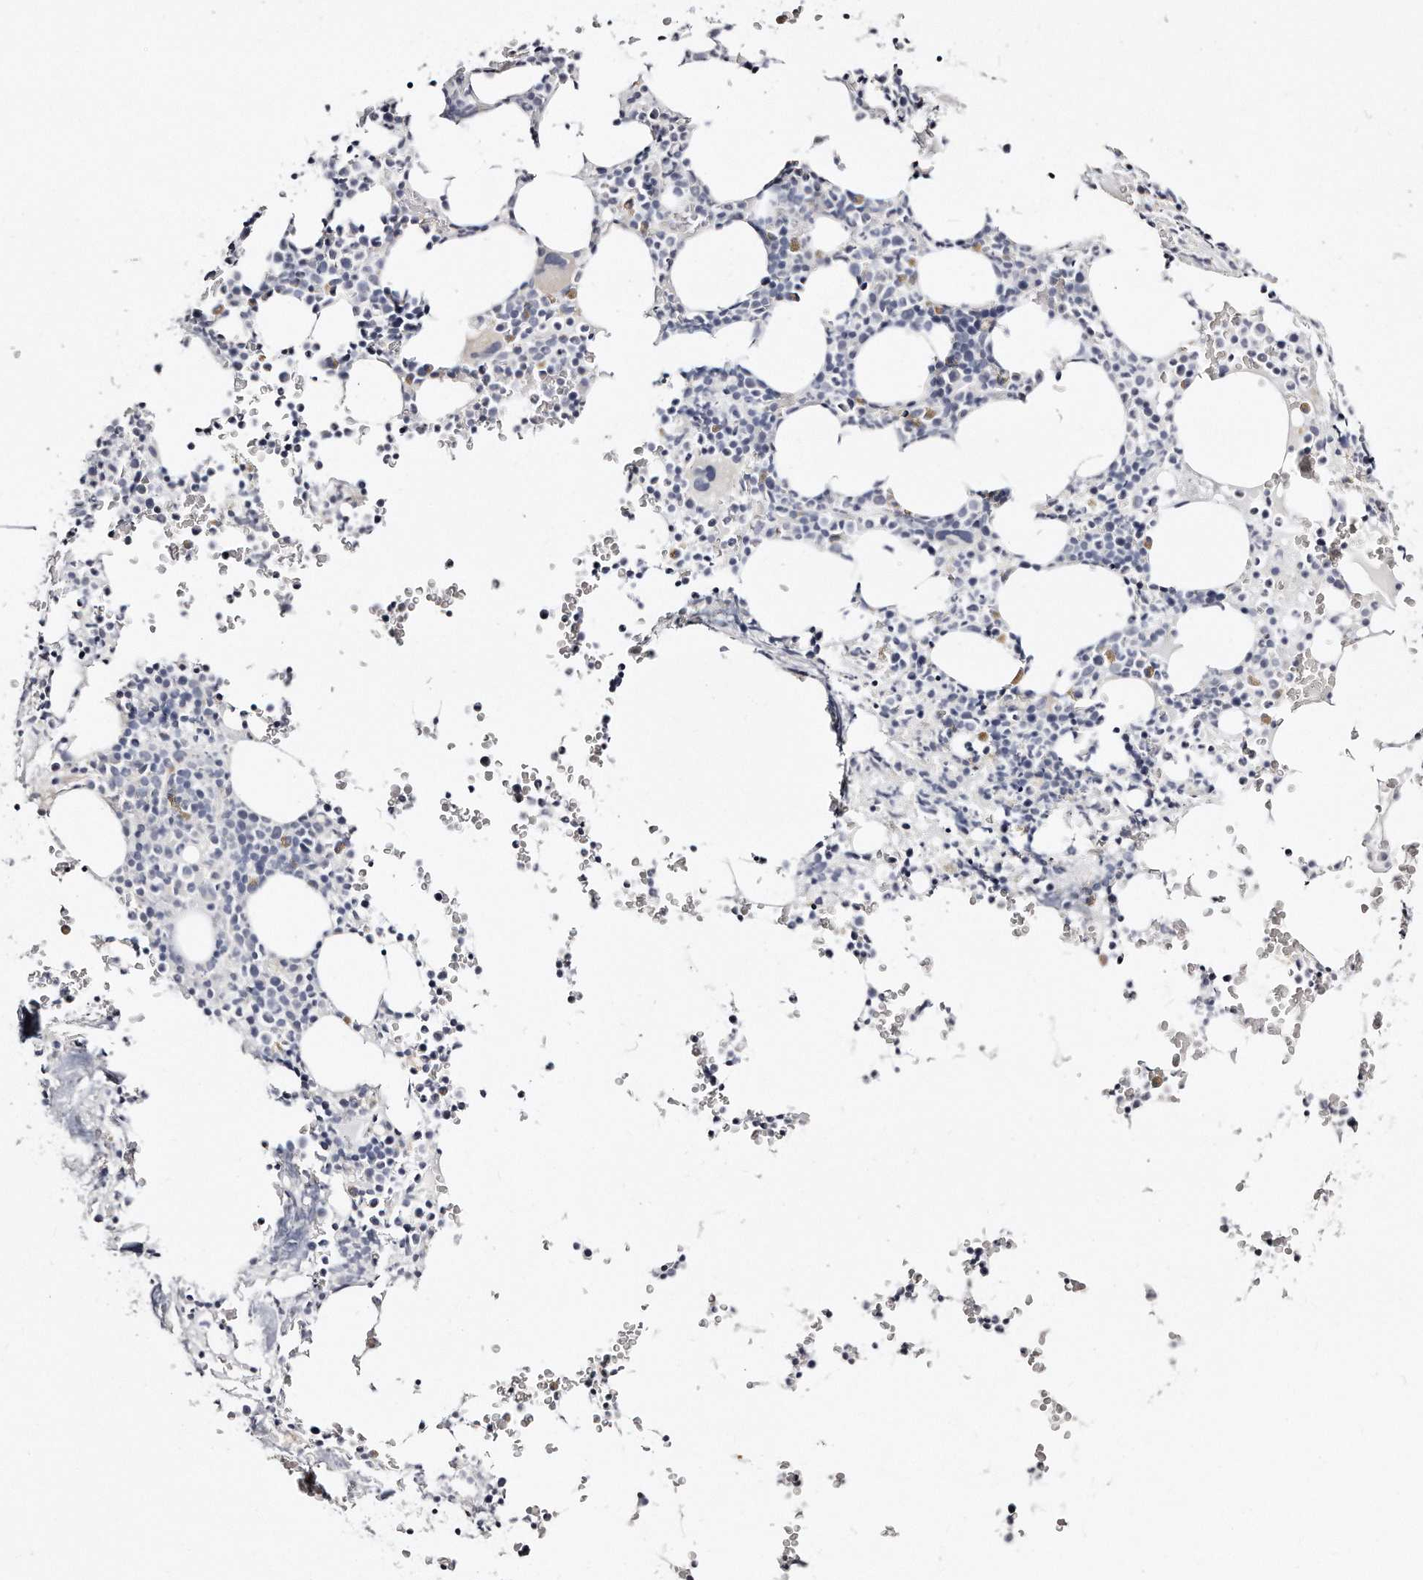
{"staining": {"intensity": "negative", "quantity": "none", "location": "none"}, "tissue": "bone marrow", "cell_type": "Hematopoietic cells", "image_type": "normal", "snomed": [{"axis": "morphology", "description": "Normal tissue, NOS"}, {"axis": "topography", "description": "Bone marrow"}], "caption": "This is an immunohistochemistry photomicrograph of benign bone marrow. There is no expression in hematopoietic cells.", "gene": "LMOD1", "patient": {"sex": "male", "age": 58}}